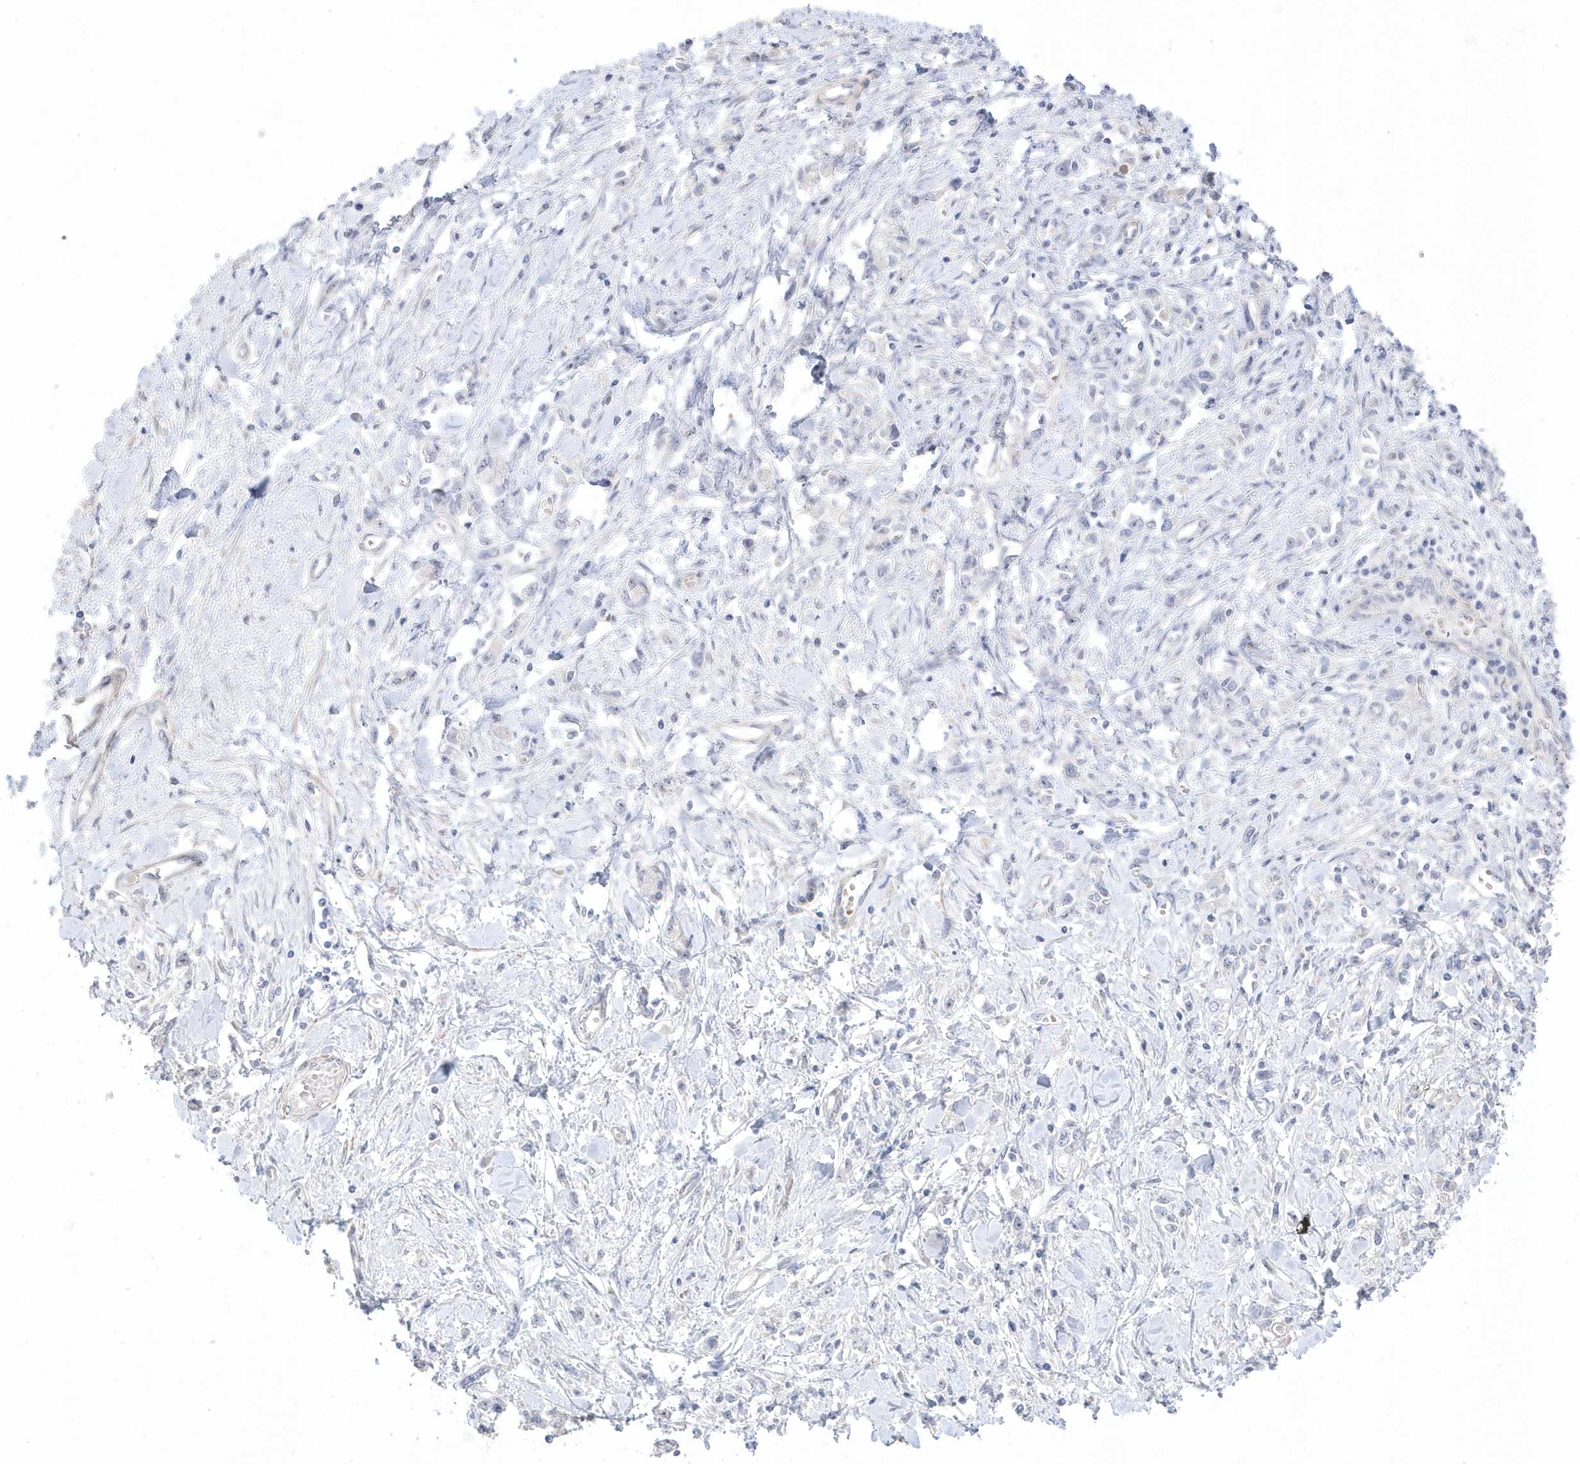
{"staining": {"intensity": "negative", "quantity": "none", "location": "none"}, "tissue": "stomach cancer", "cell_type": "Tumor cells", "image_type": "cancer", "snomed": [{"axis": "morphology", "description": "Adenocarcinoma, NOS"}, {"axis": "topography", "description": "Stomach"}], "caption": "An image of human stomach cancer (adenocarcinoma) is negative for staining in tumor cells. (Brightfield microscopy of DAB IHC at high magnification).", "gene": "GTPBP6", "patient": {"sex": "female", "age": 76}}